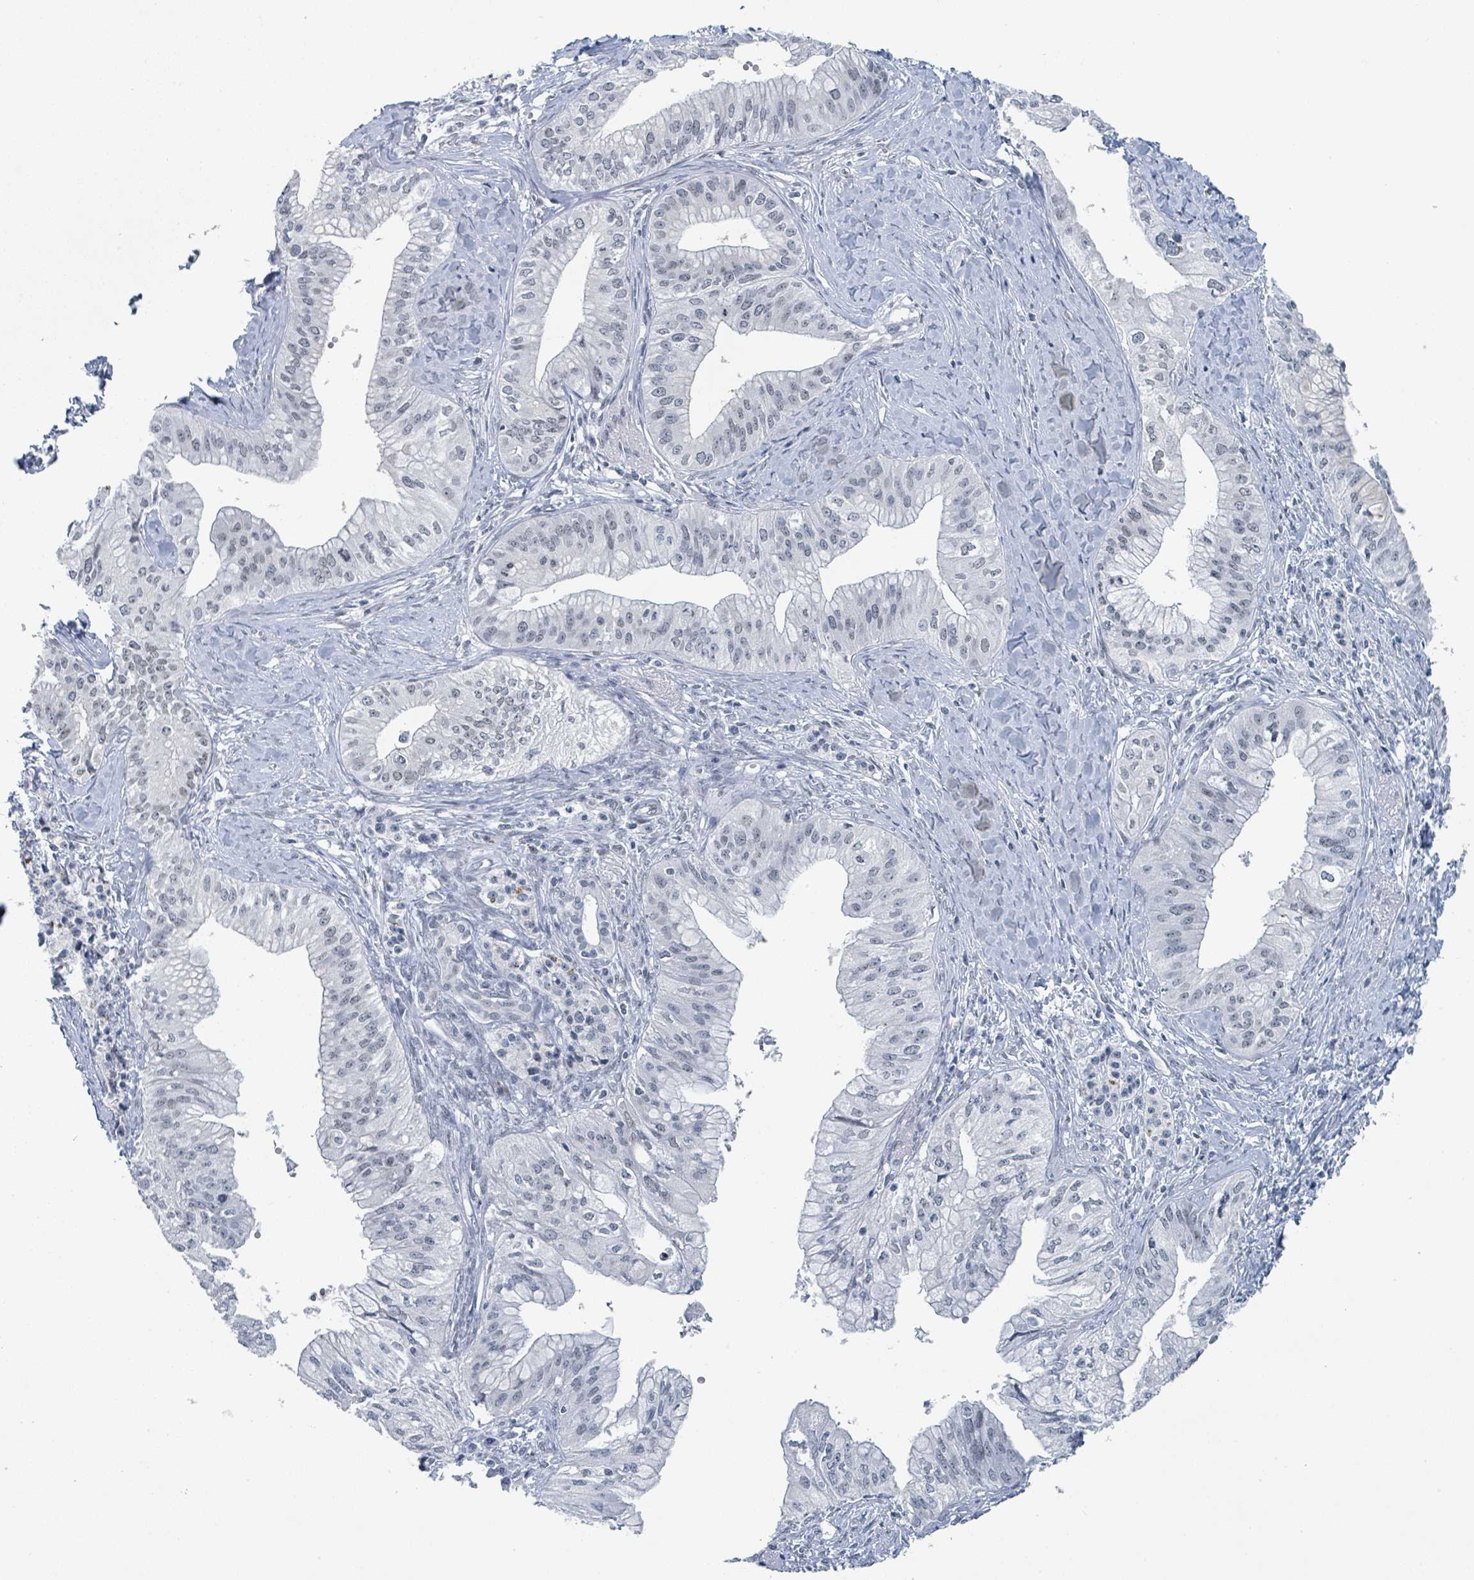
{"staining": {"intensity": "negative", "quantity": "none", "location": "none"}, "tissue": "pancreatic cancer", "cell_type": "Tumor cells", "image_type": "cancer", "snomed": [{"axis": "morphology", "description": "Adenocarcinoma, NOS"}, {"axis": "topography", "description": "Pancreas"}], "caption": "Tumor cells show no significant expression in adenocarcinoma (pancreatic).", "gene": "EHMT2", "patient": {"sex": "male", "age": 71}}